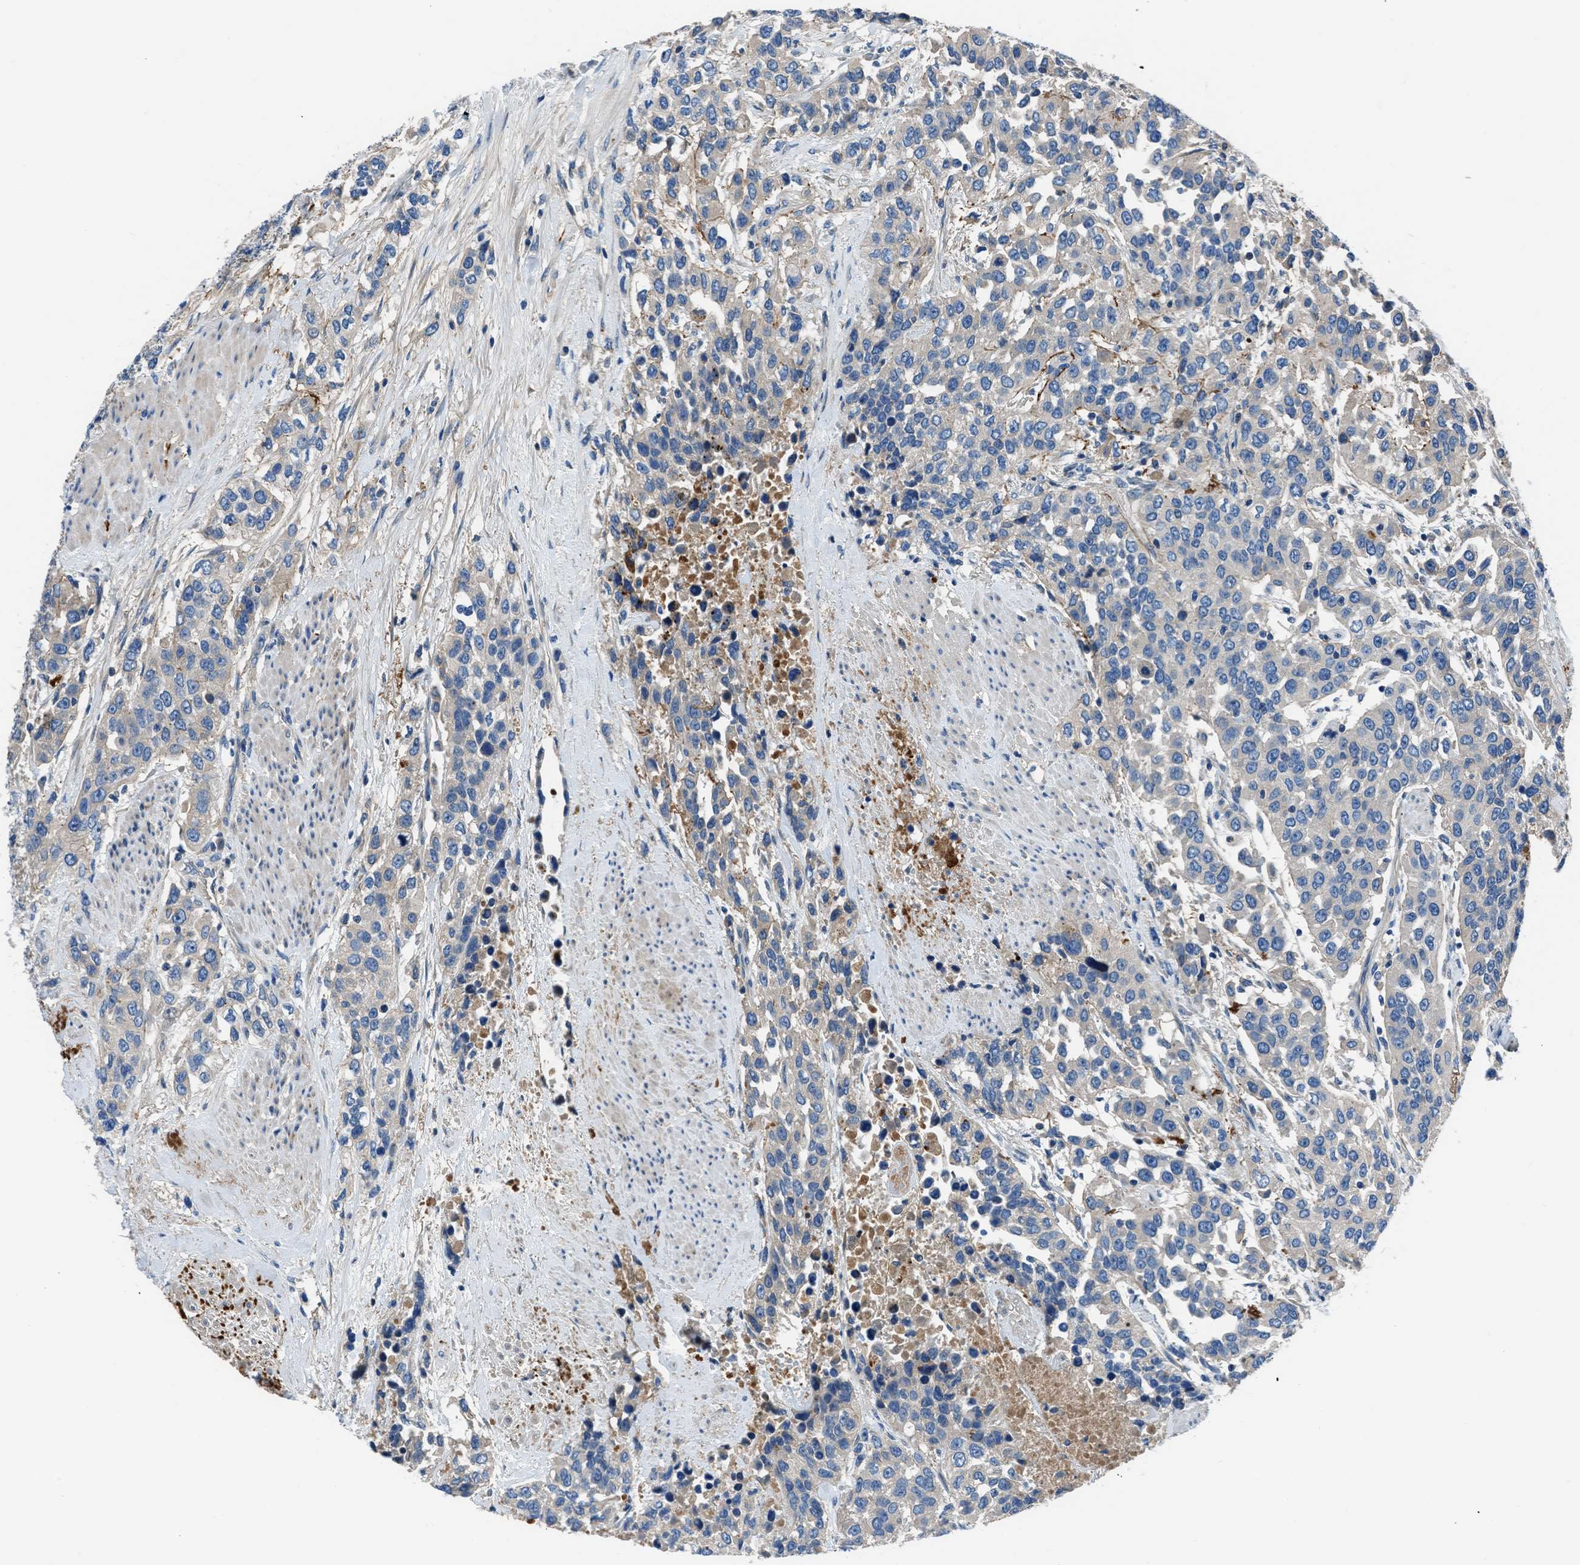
{"staining": {"intensity": "weak", "quantity": "<25%", "location": "cytoplasmic/membranous"}, "tissue": "urothelial cancer", "cell_type": "Tumor cells", "image_type": "cancer", "snomed": [{"axis": "morphology", "description": "Urothelial carcinoma, High grade"}, {"axis": "topography", "description": "Urinary bladder"}], "caption": "This is a histopathology image of immunohistochemistry (IHC) staining of urothelial carcinoma (high-grade), which shows no expression in tumor cells.", "gene": "SLC38A6", "patient": {"sex": "female", "age": 80}}